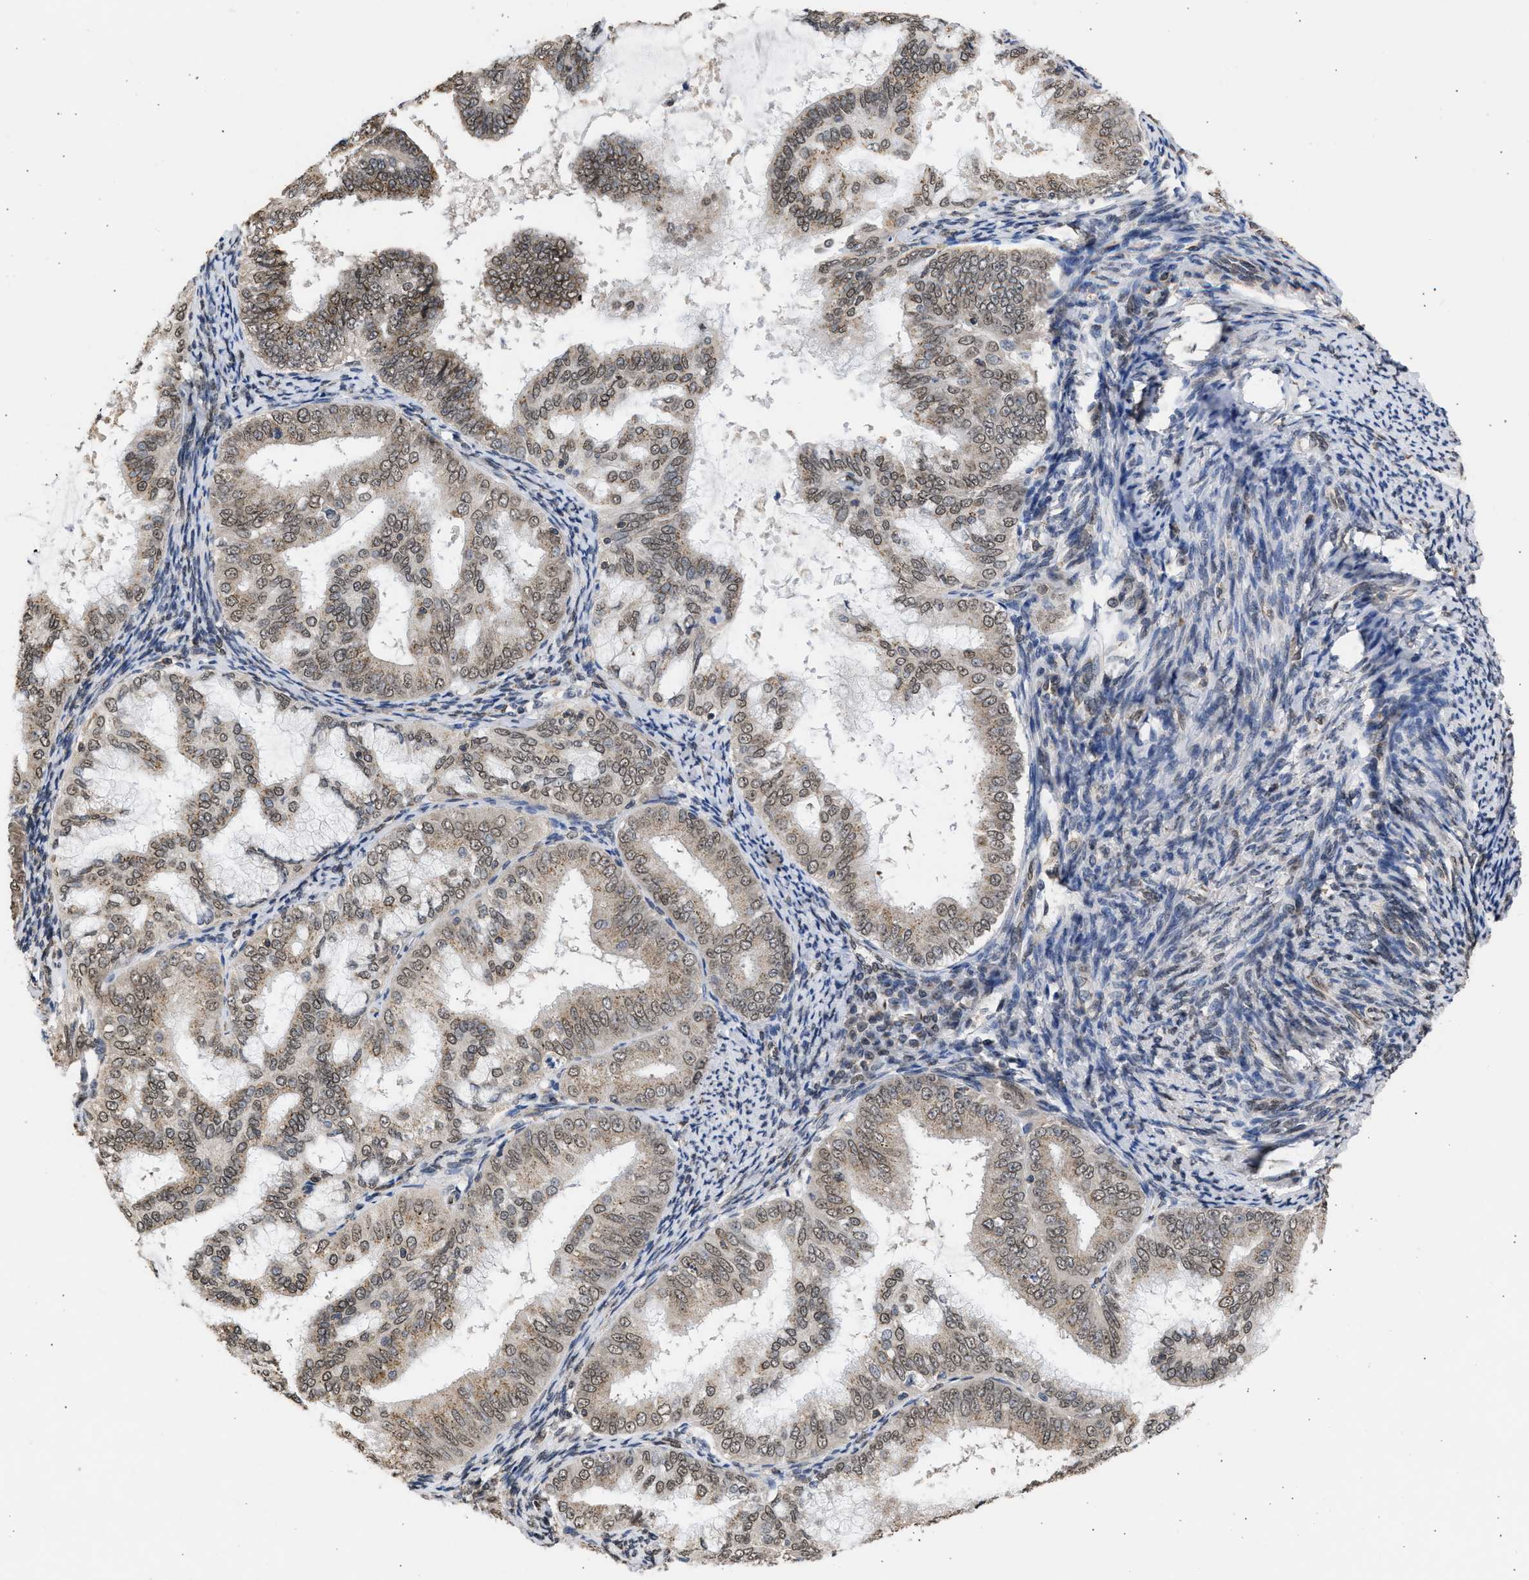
{"staining": {"intensity": "weak", "quantity": ">75%", "location": "cytoplasmic/membranous,nuclear"}, "tissue": "endometrial cancer", "cell_type": "Tumor cells", "image_type": "cancer", "snomed": [{"axis": "morphology", "description": "Adenocarcinoma, NOS"}, {"axis": "topography", "description": "Endometrium"}], "caption": "A low amount of weak cytoplasmic/membranous and nuclear staining is present in approximately >75% of tumor cells in endometrial adenocarcinoma tissue.", "gene": "NUP35", "patient": {"sex": "female", "age": 63}}